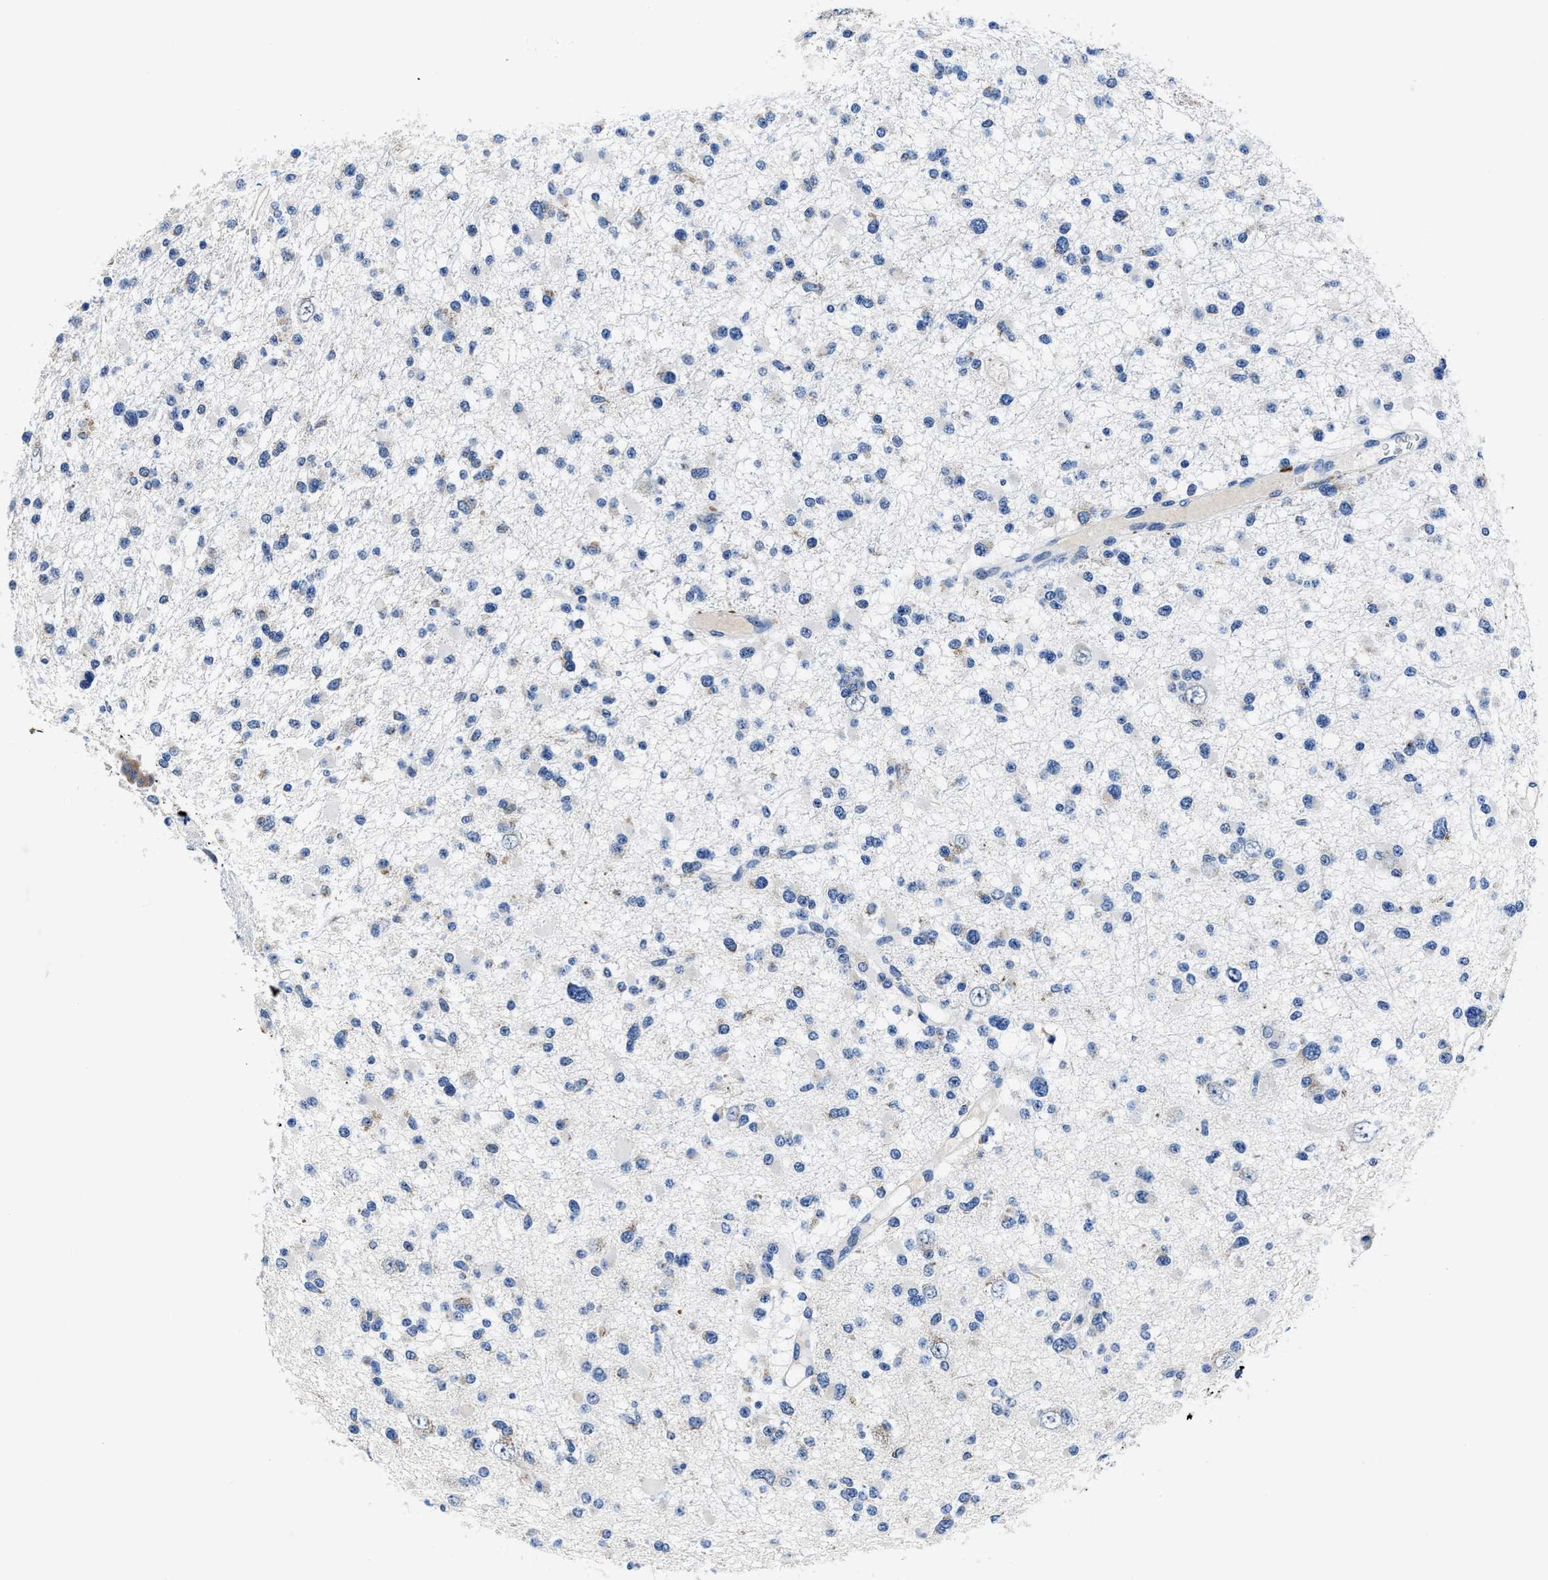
{"staining": {"intensity": "negative", "quantity": "none", "location": "none"}, "tissue": "glioma", "cell_type": "Tumor cells", "image_type": "cancer", "snomed": [{"axis": "morphology", "description": "Glioma, malignant, Low grade"}, {"axis": "topography", "description": "Brain"}], "caption": "This is an immunohistochemistry histopathology image of human malignant glioma (low-grade). There is no staining in tumor cells.", "gene": "TMEM53", "patient": {"sex": "female", "age": 22}}